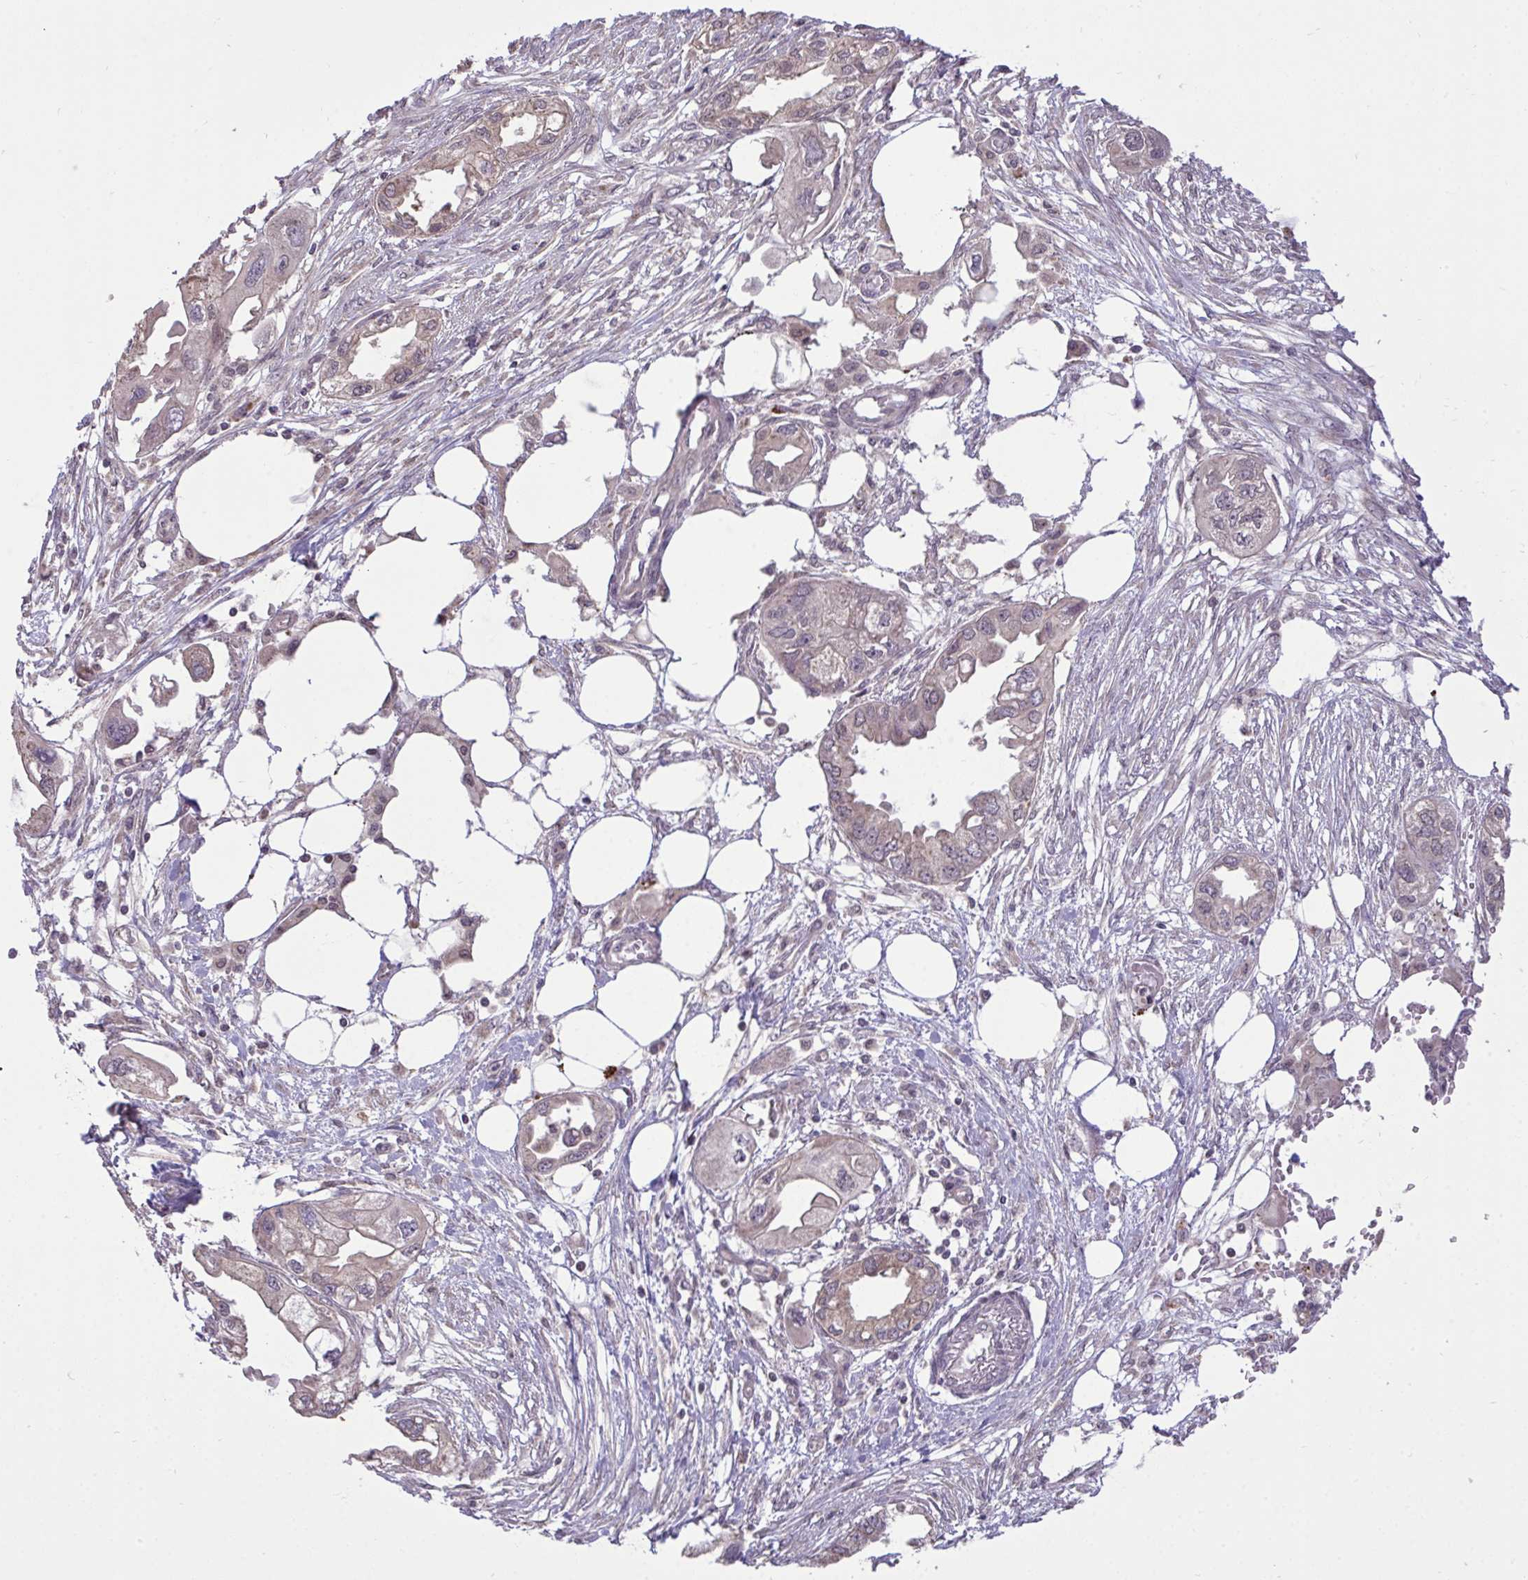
{"staining": {"intensity": "weak", "quantity": "<25%", "location": "cytoplasmic/membranous"}, "tissue": "endometrial cancer", "cell_type": "Tumor cells", "image_type": "cancer", "snomed": [{"axis": "morphology", "description": "Adenocarcinoma, NOS"}, {"axis": "morphology", "description": "Adenocarcinoma, metastatic, NOS"}, {"axis": "topography", "description": "Adipose tissue"}, {"axis": "topography", "description": "Endometrium"}], "caption": "Immunohistochemical staining of human endometrial cancer (metastatic adenocarcinoma) reveals no significant staining in tumor cells.", "gene": "CYP20A1", "patient": {"sex": "female", "age": 67}}